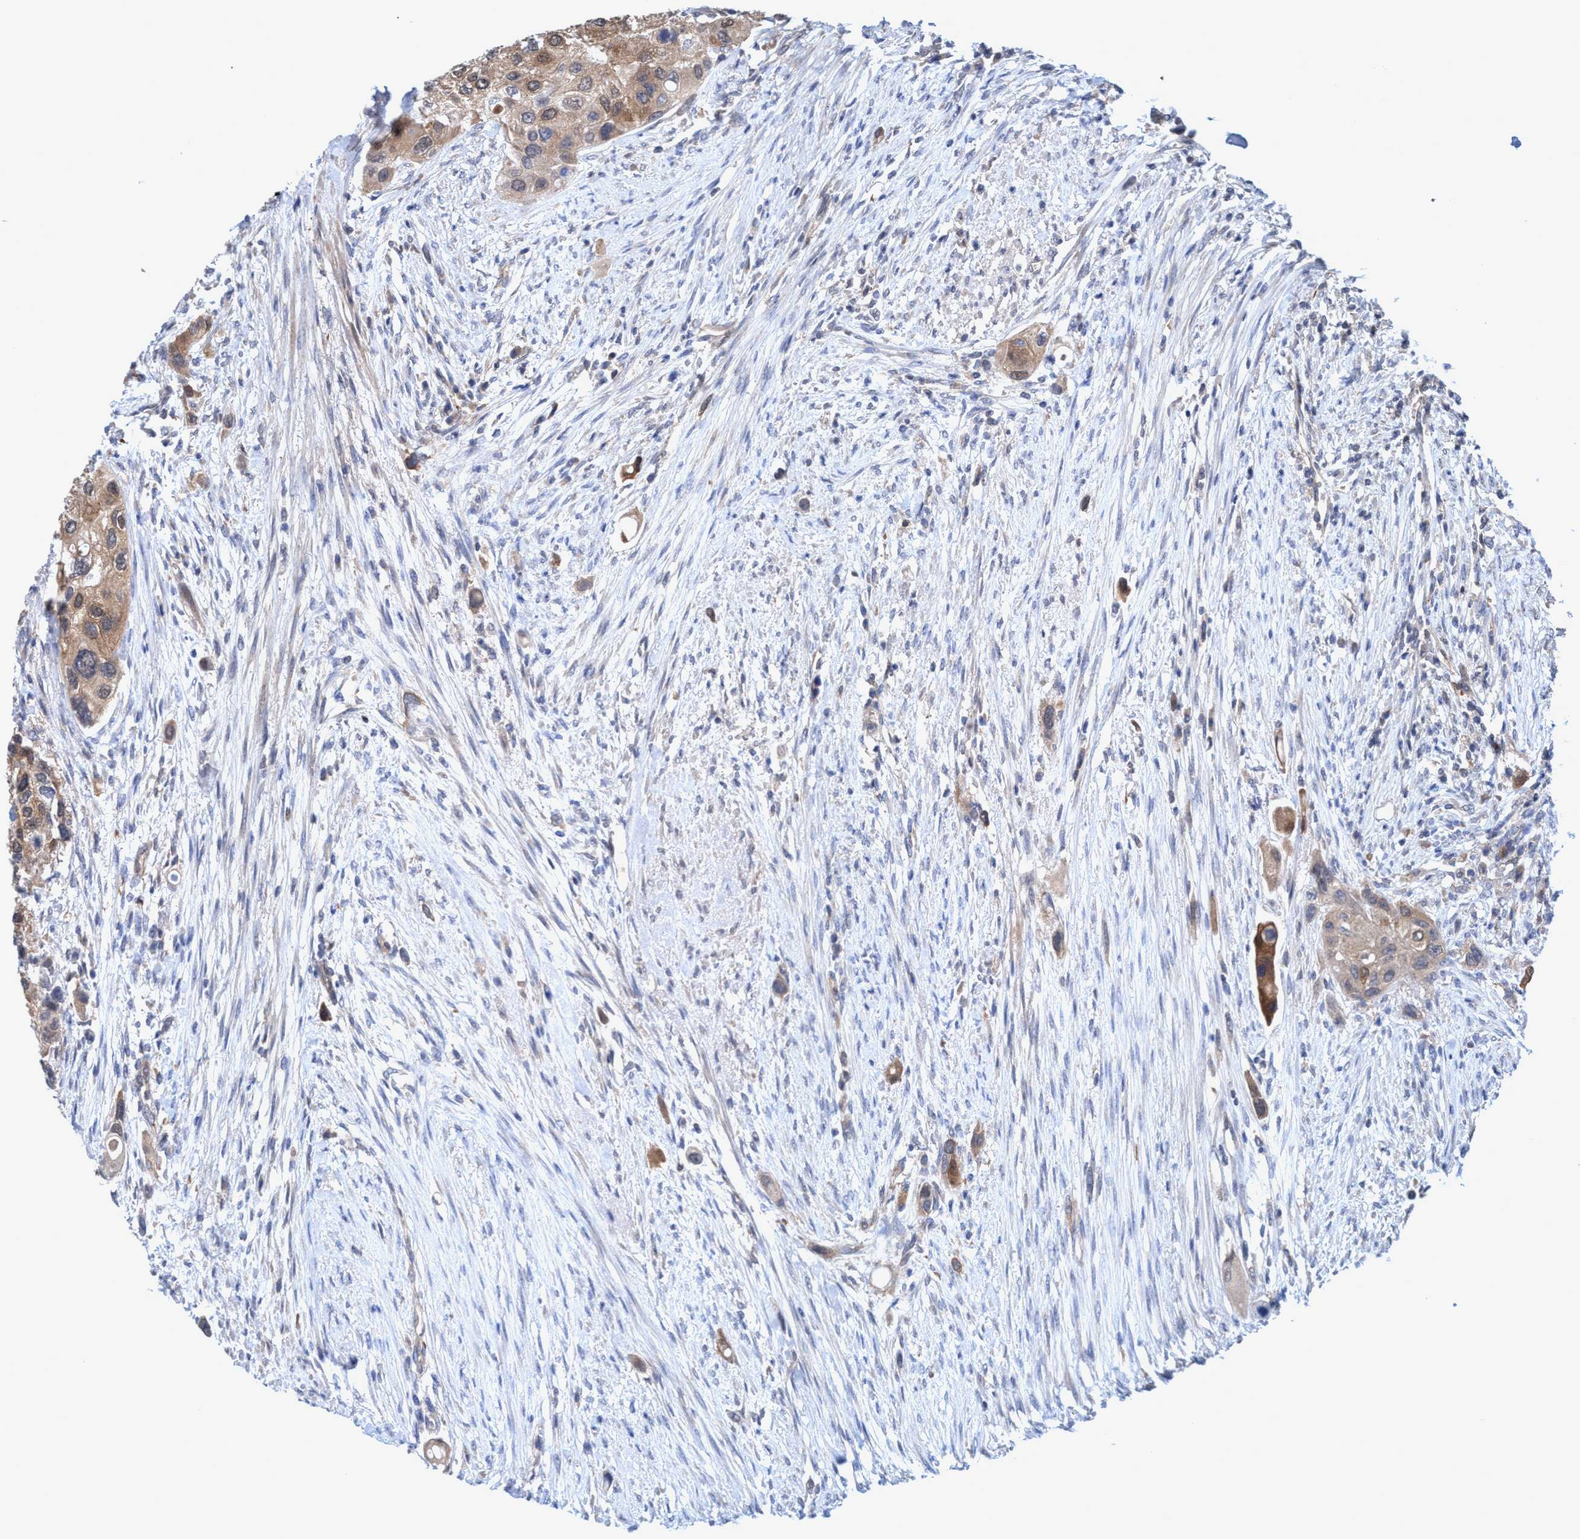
{"staining": {"intensity": "weak", "quantity": ">75%", "location": "cytoplasmic/membranous"}, "tissue": "urothelial cancer", "cell_type": "Tumor cells", "image_type": "cancer", "snomed": [{"axis": "morphology", "description": "Urothelial carcinoma, High grade"}, {"axis": "topography", "description": "Urinary bladder"}], "caption": "Human urothelial cancer stained with a protein marker reveals weak staining in tumor cells.", "gene": "GLOD4", "patient": {"sex": "female", "age": 56}}